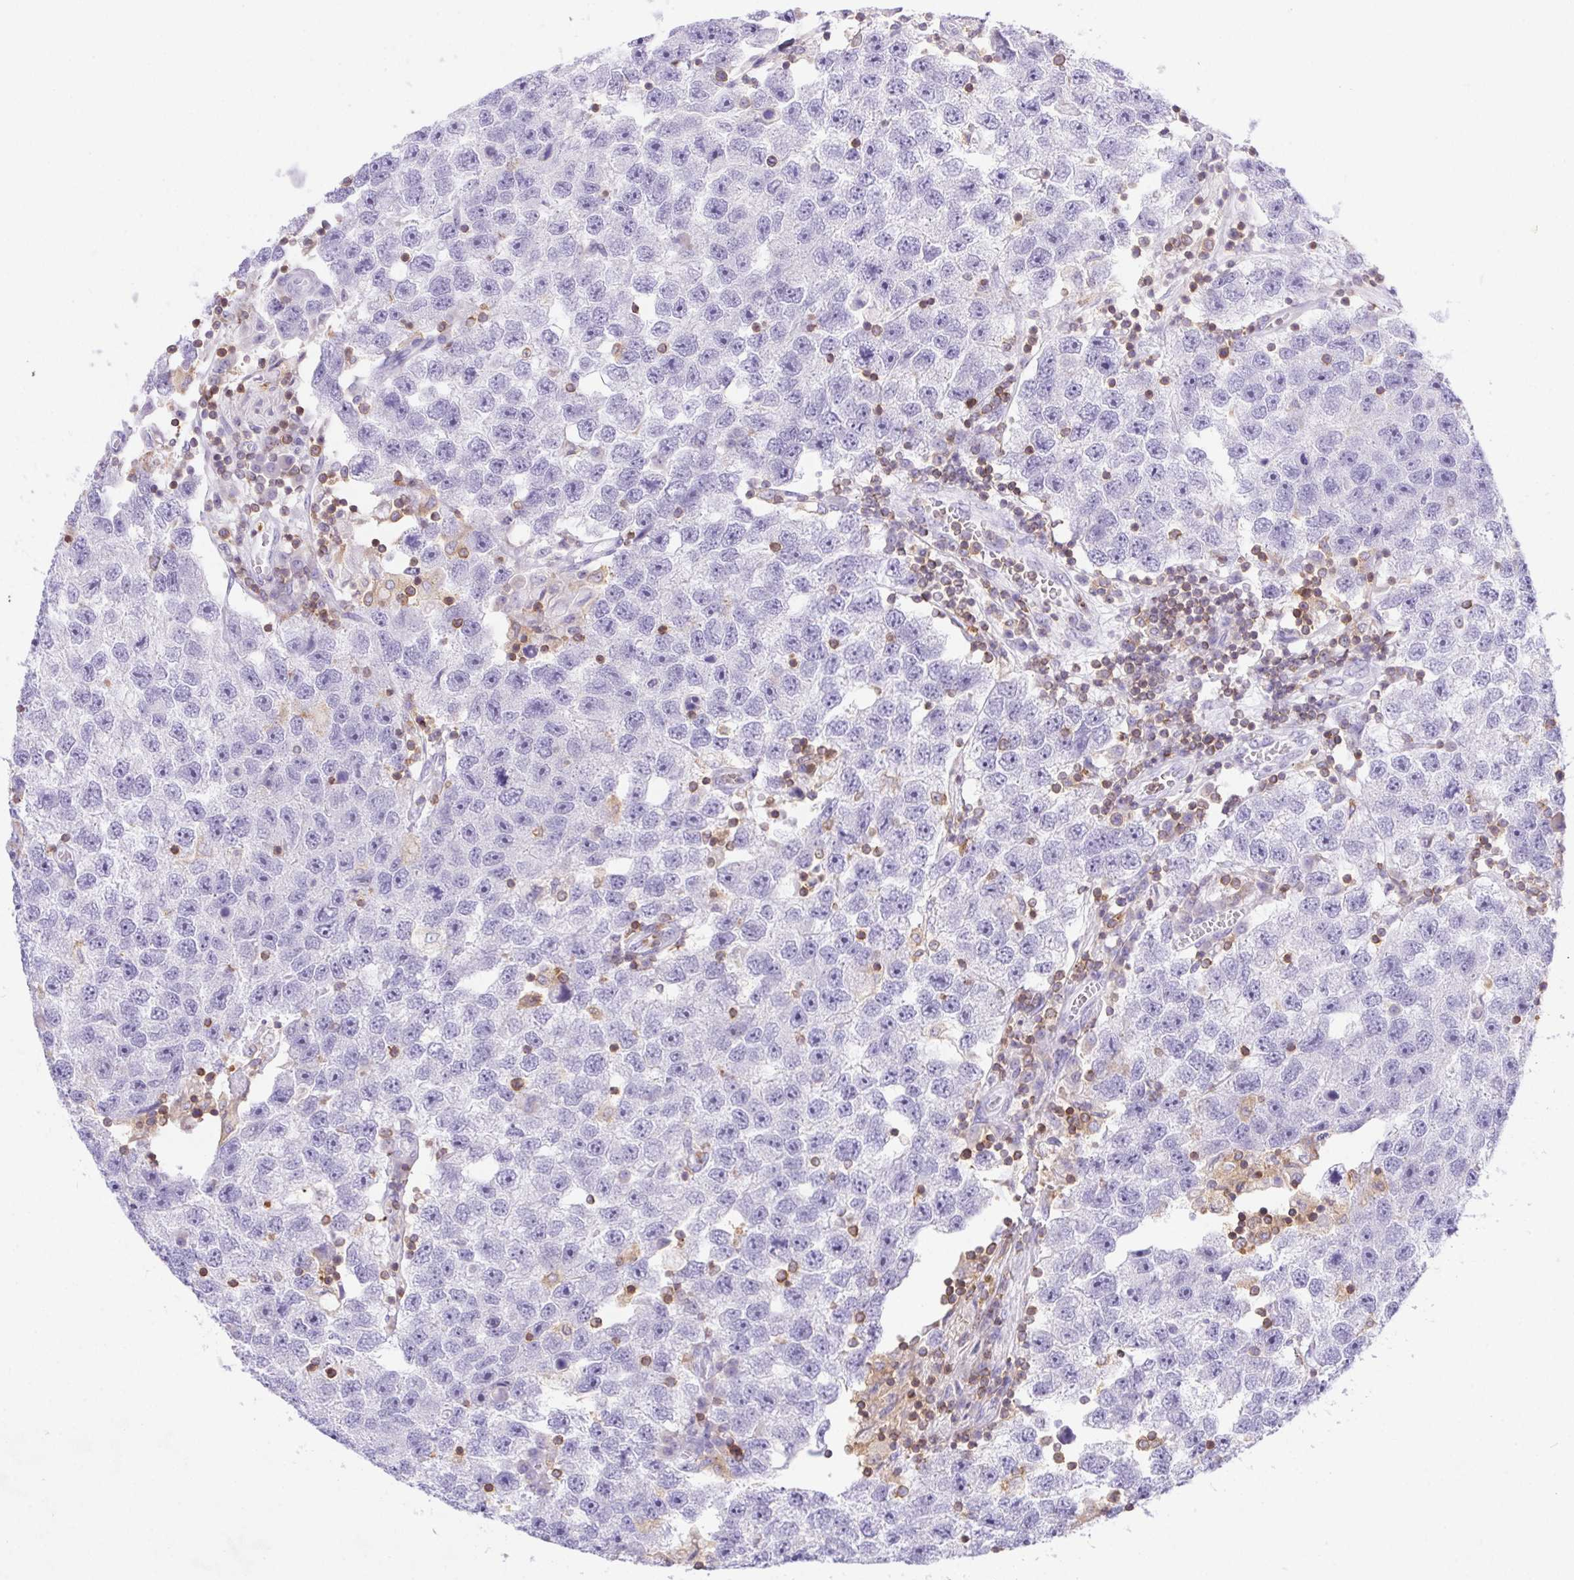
{"staining": {"intensity": "negative", "quantity": "none", "location": "none"}, "tissue": "testis cancer", "cell_type": "Tumor cells", "image_type": "cancer", "snomed": [{"axis": "morphology", "description": "Seminoma, NOS"}, {"axis": "topography", "description": "Testis"}], "caption": "IHC histopathology image of testis cancer (seminoma) stained for a protein (brown), which reveals no staining in tumor cells.", "gene": "APBB1IP", "patient": {"sex": "male", "age": 26}}